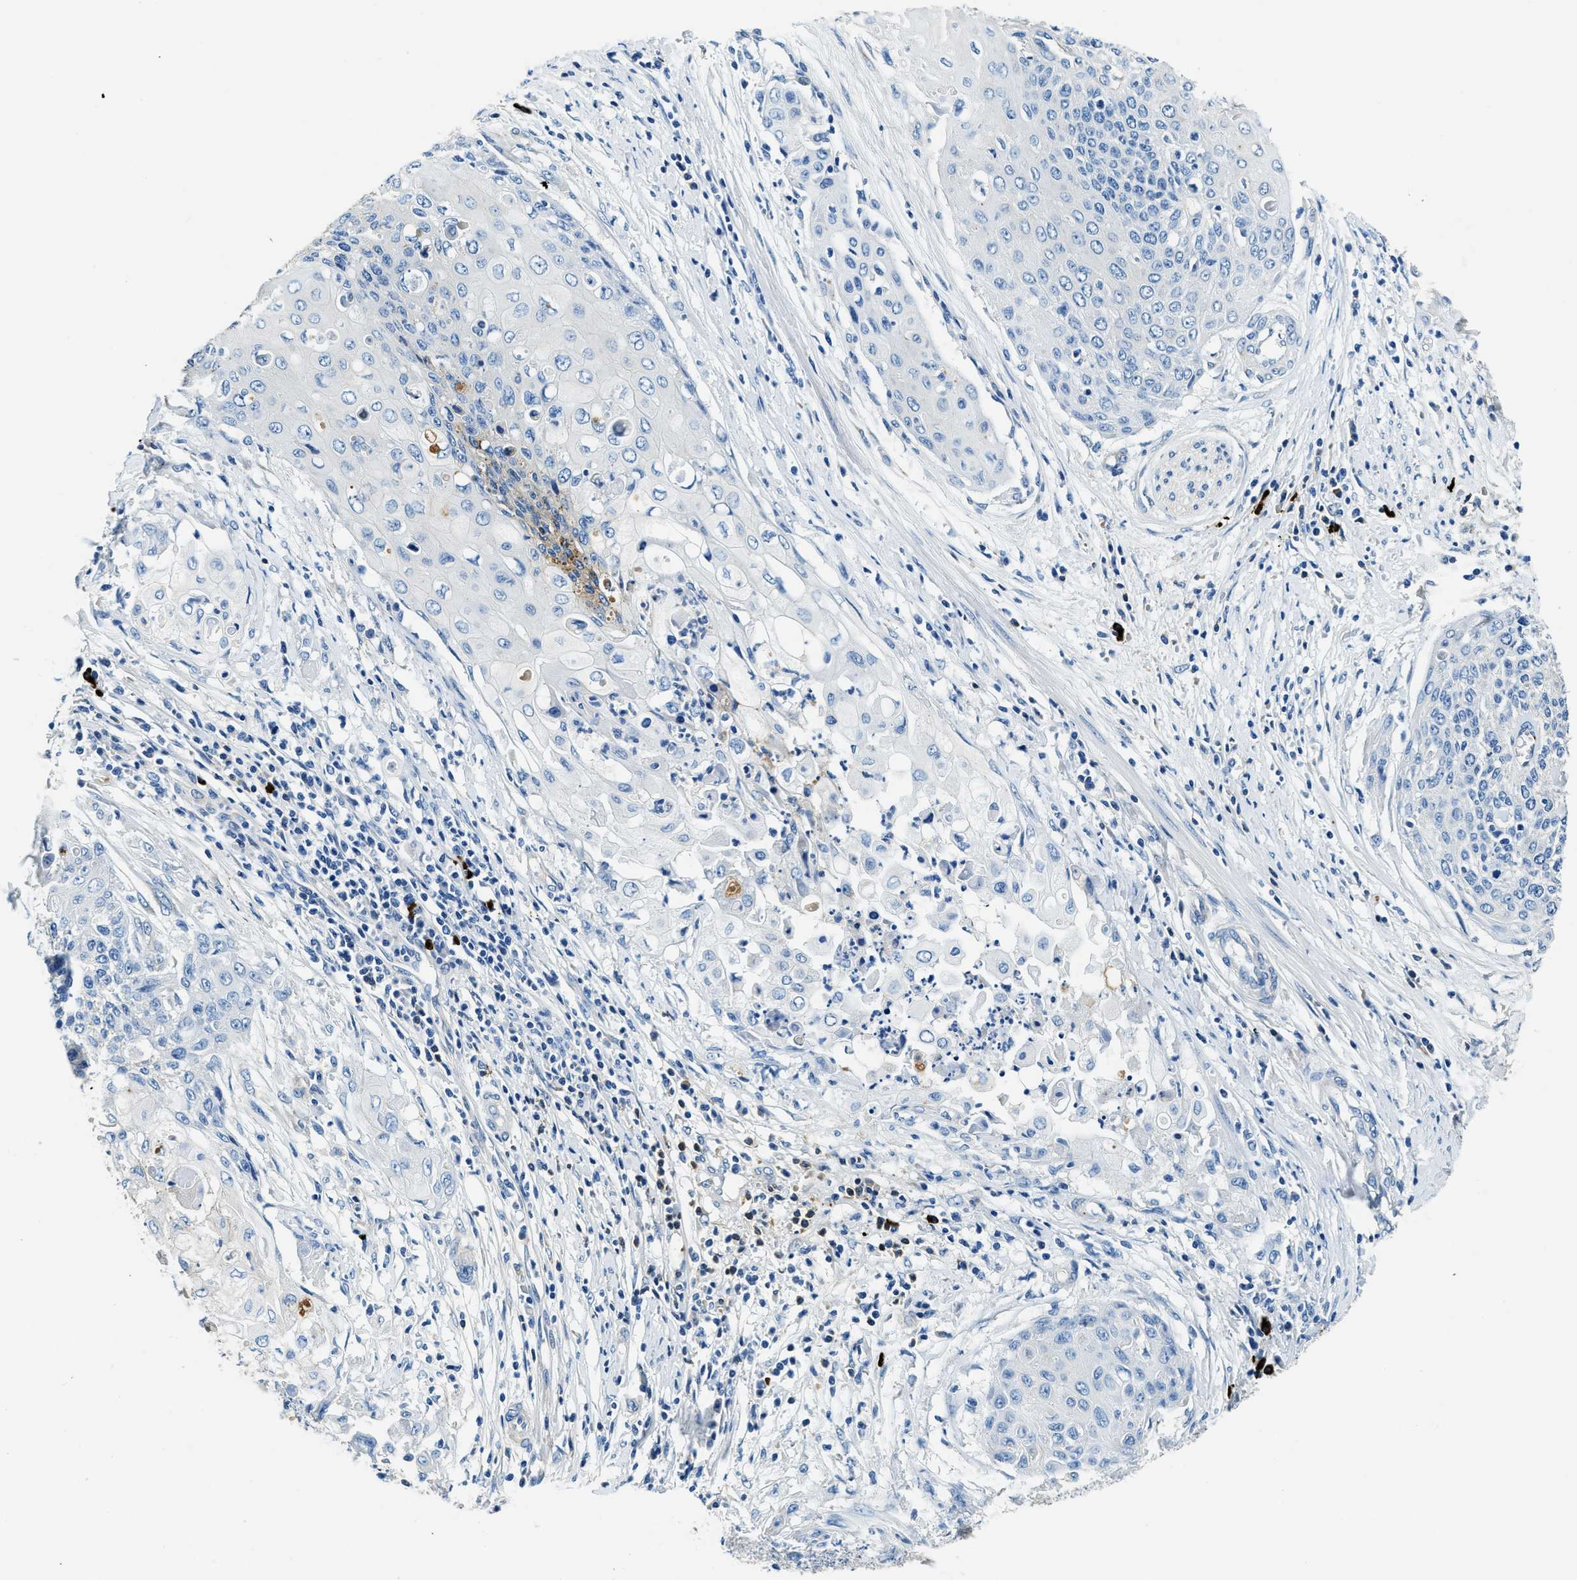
{"staining": {"intensity": "negative", "quantity": "none", "location": "none"}, "tissue": "cervical cancer", "cell_type": "Tumor cells", "image_type": "cancer", "snomed": [{"axis": "morphology", "description": "Squamous cell carcinoma, NOS"}, {"axis": "topography", "description": "Cervix"}], "caption": "Immunohistochemical staining of squamous cell carcinoma (cervical) shows no significant positivity in tumor cells.", "gene": "TMEM186", "patient": {"sex": "female", "age": 39}}